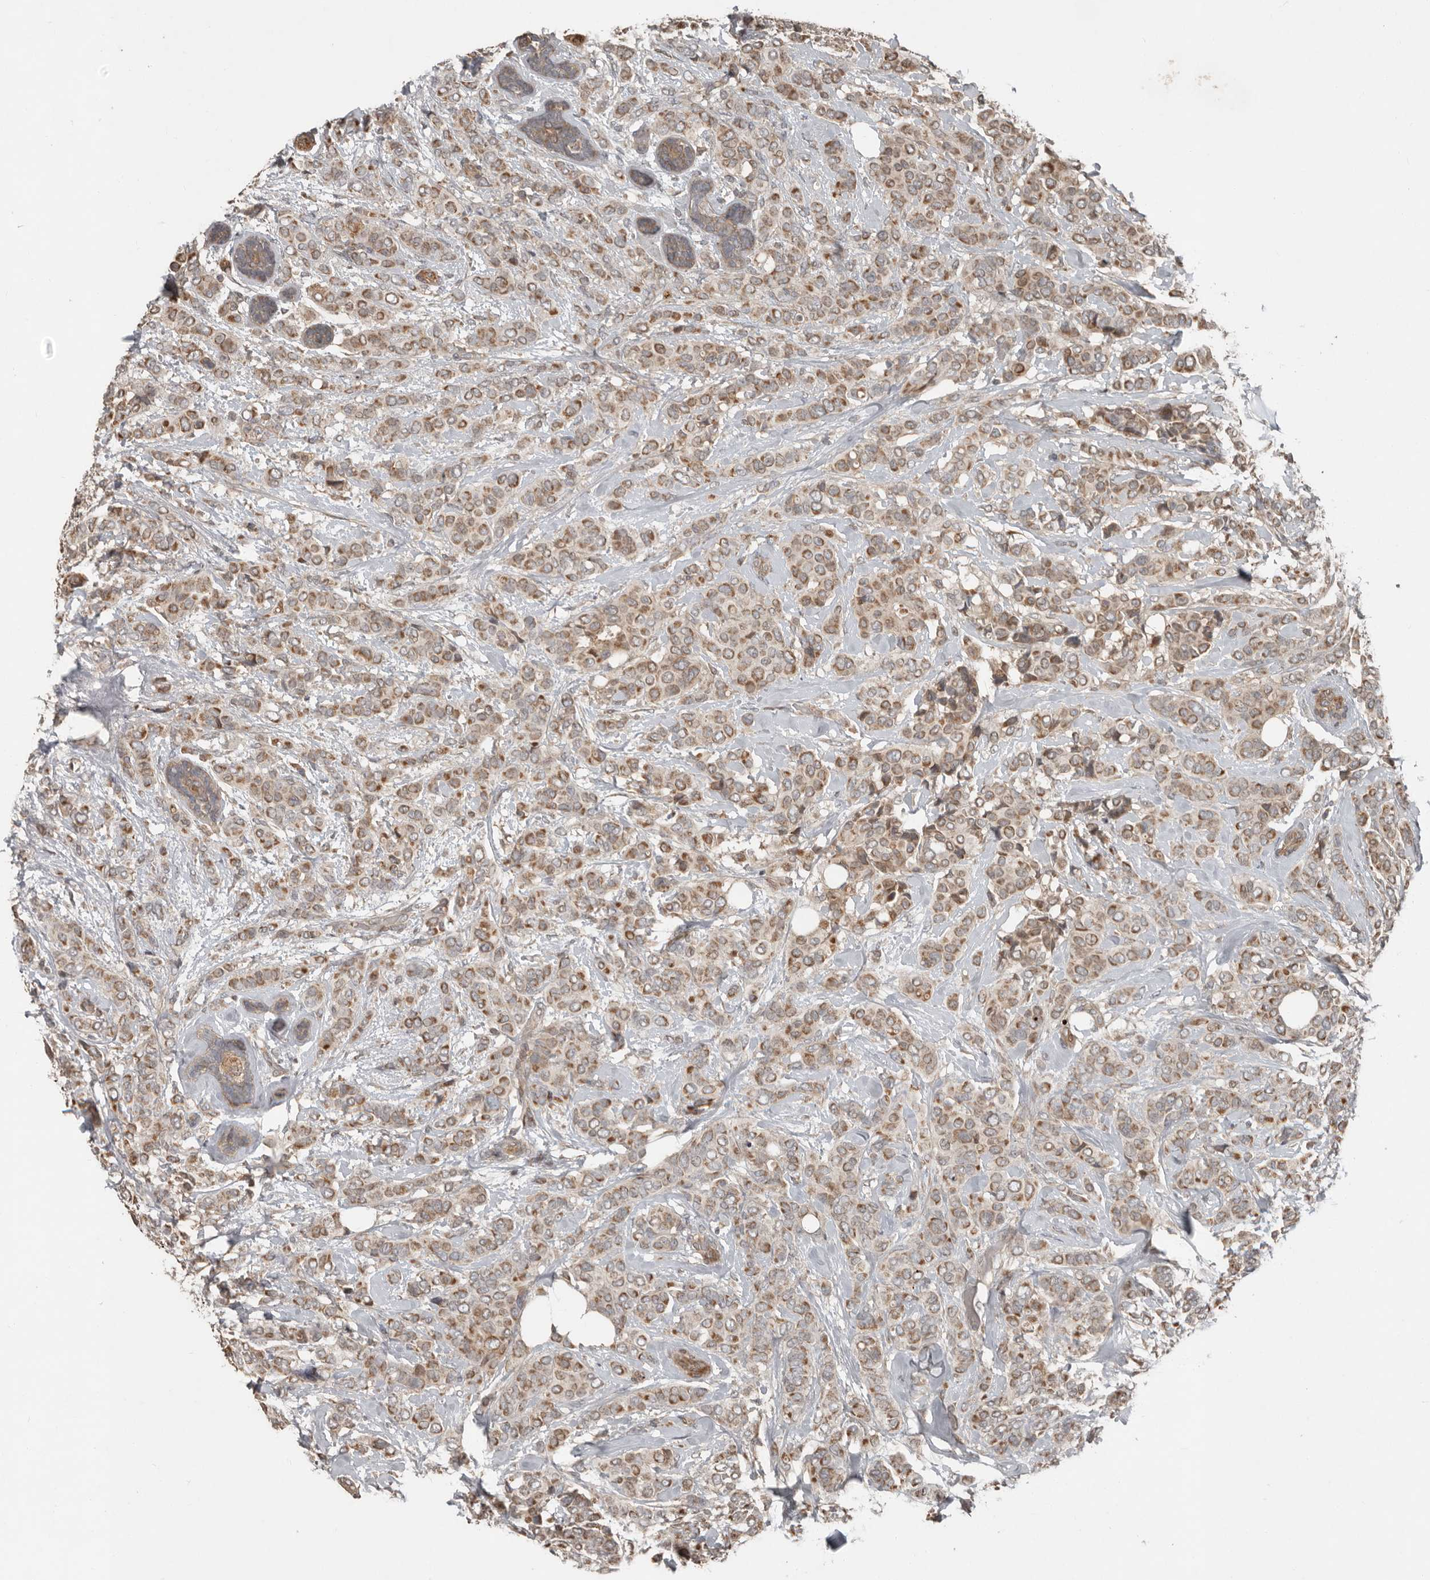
{"staining": {"intensity": "moderate", "quantity": ">75%", "location": "cytoplasmic/membranous"}, "tissue": "breast cancer", "cell_type": "Tumor cells", "image_type": "cancer", "snomed": [{"axis": "morphology", "description": "Lobular carcinoma"}, {"axis": "topography", "description": "Breast"}], "caption": "Immunohistochemistry (IHC) (DAB) staining of human breast cancer shows moderate cytoplasmic/membranous protein positivity in about >75% of tumor cells. The staining was performed using DAB, with brown indicating positive protein expression. Nuclei are stained blue with hematoxylin.", "gene": "SLC6A7", "patient": {"sex": "female", "age": 51}}